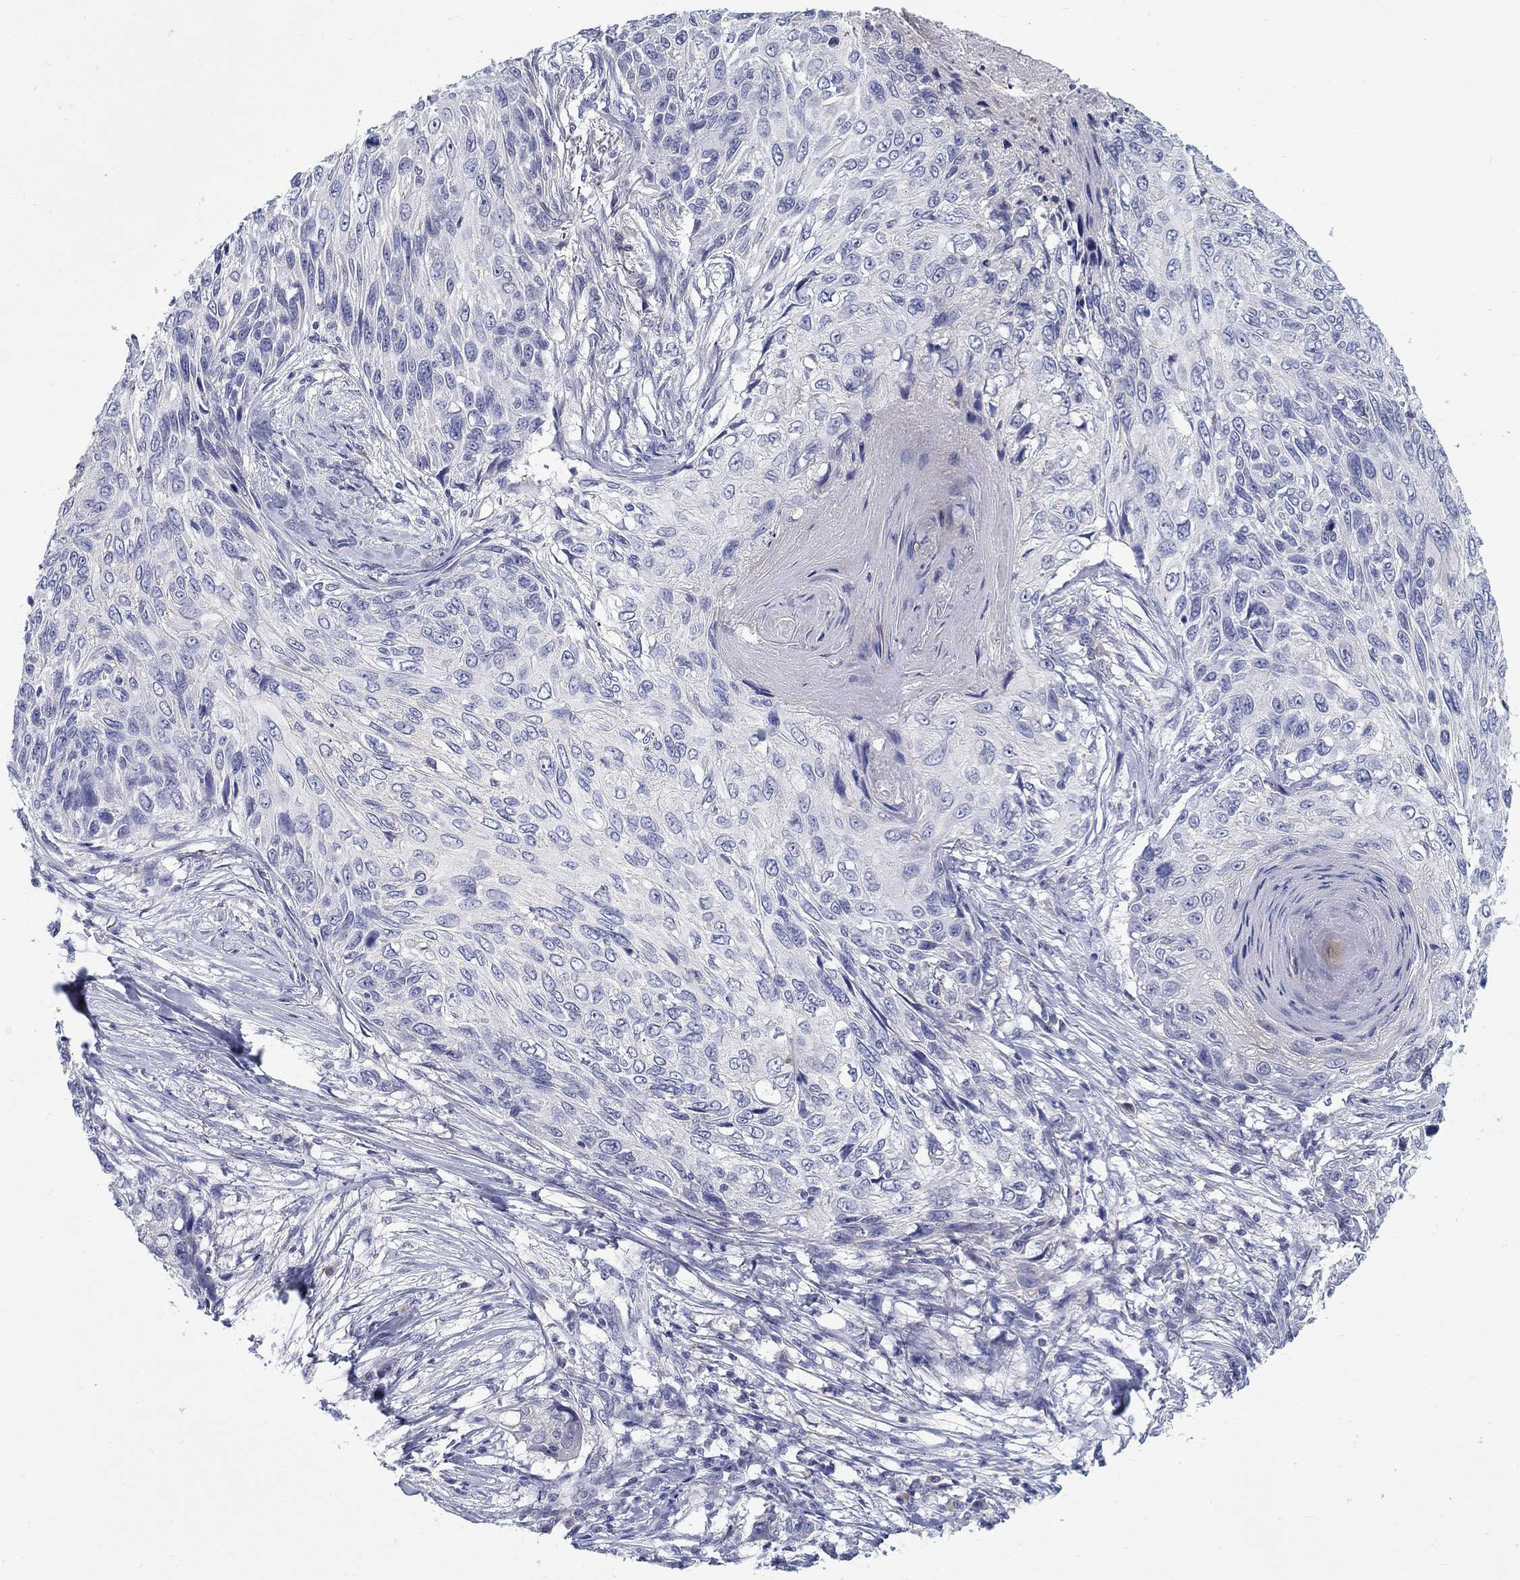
{"staining": {"intensity": "negative", "quantity": "none", "location": "none"}, "tissue": "skin cancer", "cell_type": "Tumor cells", "image_type": "cancer", "snomed": [{"axis": "morphology", "description": "Squamous cell carcinoma, NOS"}, {"axis": "topography", "description": "Skin"}], "caption": "Skin cancer stained for a protein using IHC reveals no staining tumor cells.", "gene": "ABCA4", "patient": {"sex": "male", "age": 92}}